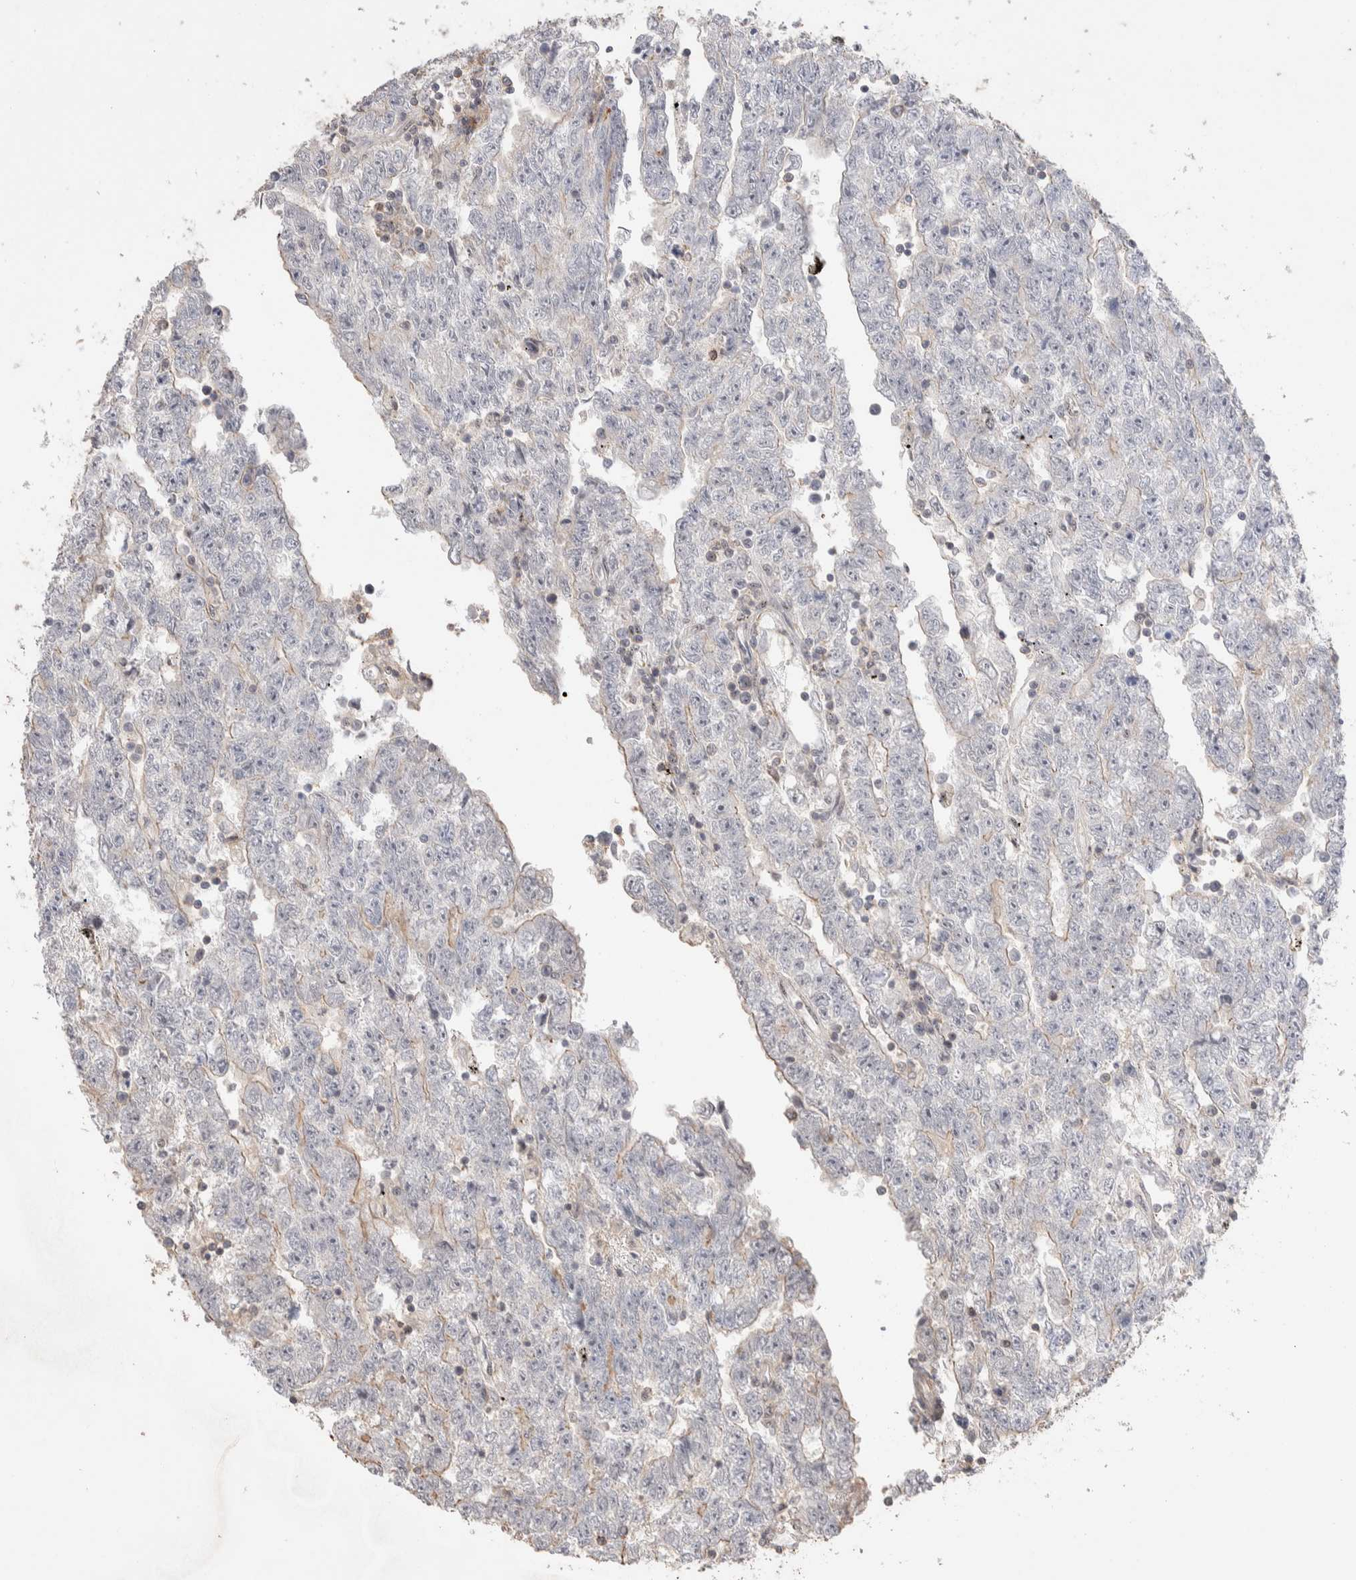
{"staining": {"intensity": "negative", "quantity": "none", "location": "none"}, "tissue": "testis cancer", "cell_type": "Tumor cells", "image_type": "cancer", "snomed": [{"axis": "morphology", "description": "Carcinoma, Embryonal, NOS"}, {"axis": "topography", "description": "Testis"}], "caption": "High power microscopy photomicrograph of an IHC histopathology image of testis cancer, revealing no significant expression in tumor cells.", "gene": "ZNF704", "patient": {"sex": "male", "age": 25}}